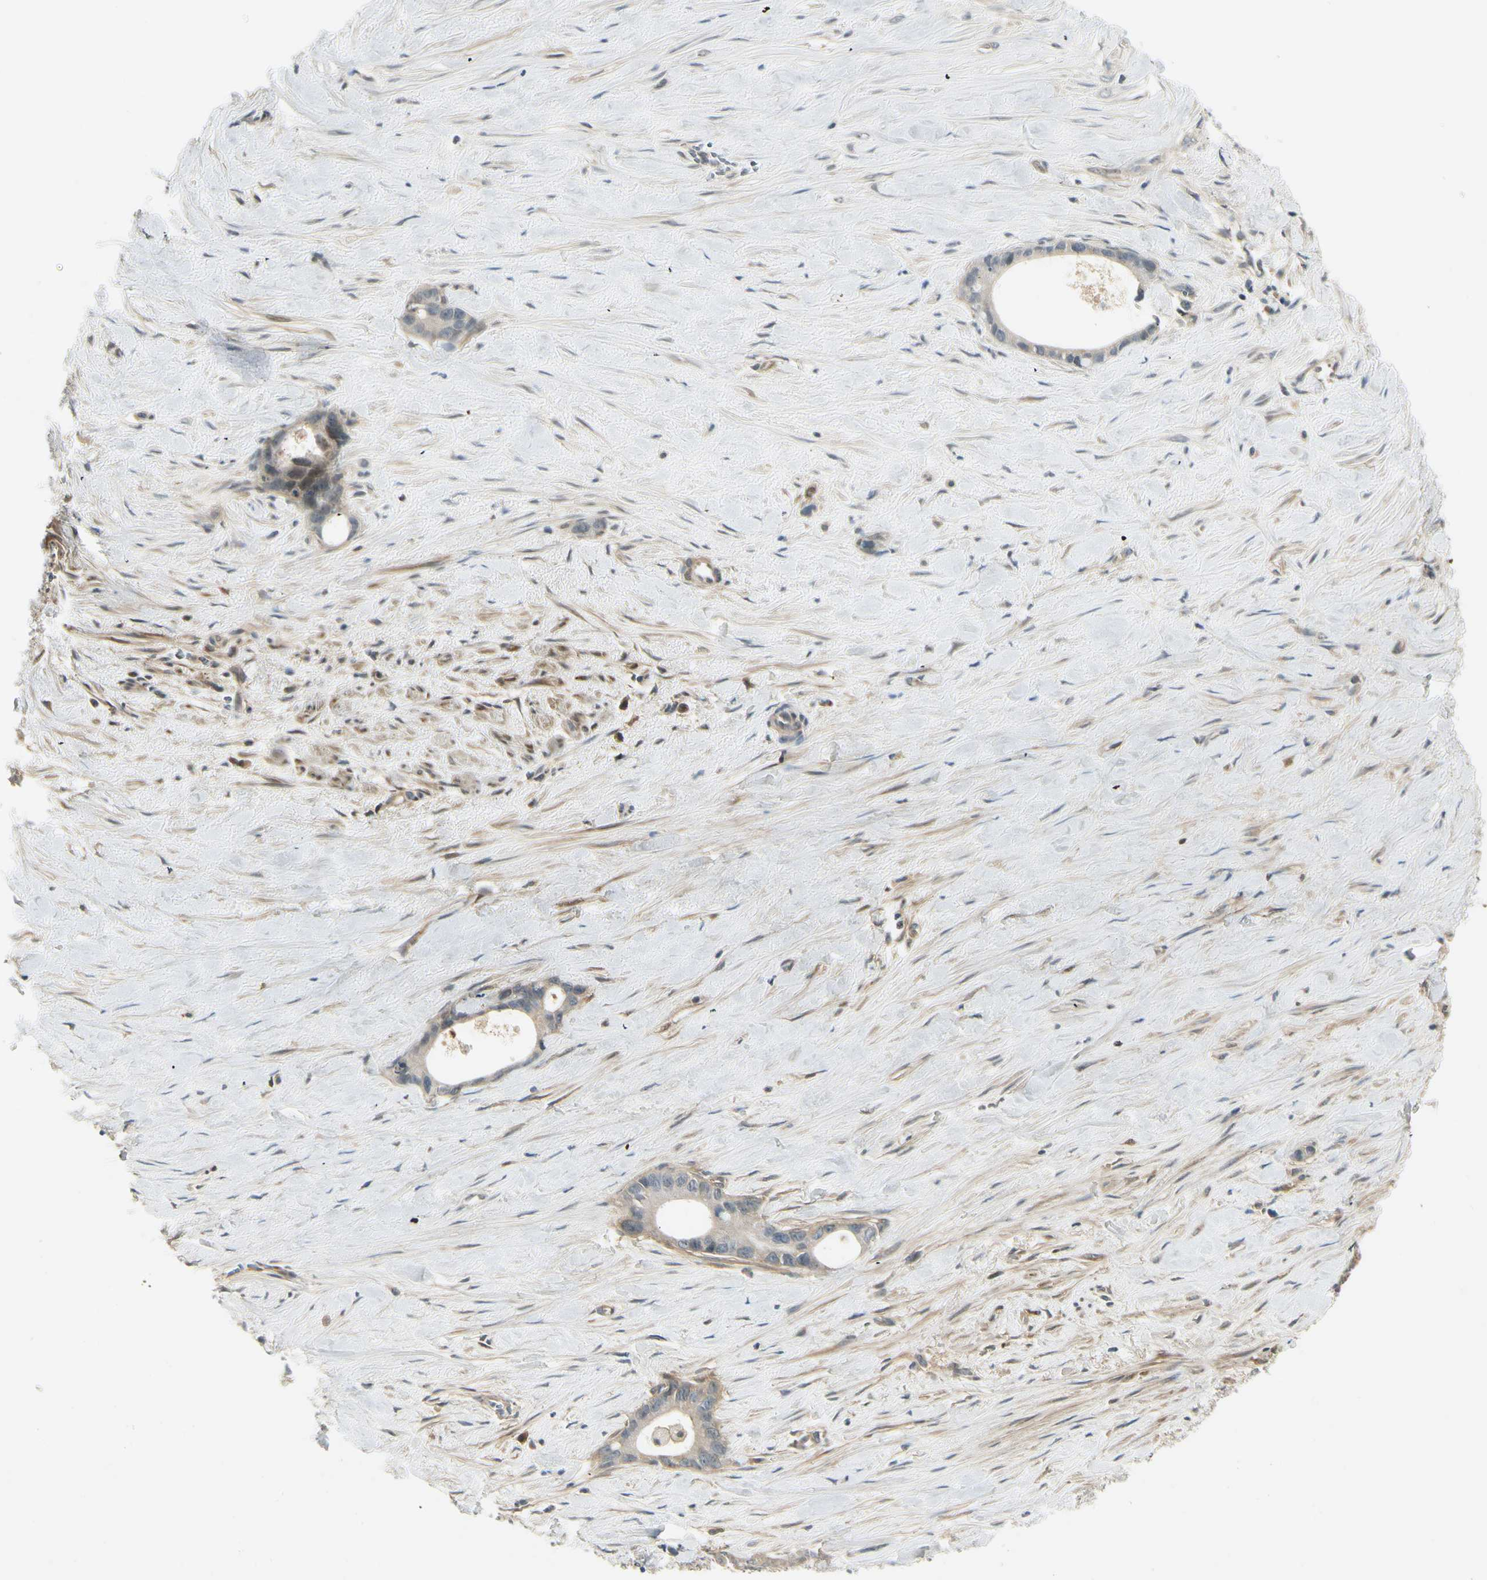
{"staining": {"intensity": "negative", "quantity": "none", "location": "none"}, "tissue": "liver cancer", "cell_type": "Tumor cells", "image_type": "cancer", "snomed": [{"axis": "morphology", "description": "Cholangiocarcinoma"}, {"axis": "topography", "description": "Liver"}], "caption": "Tumor cells are negative for protein expression in human liver cholangiocarcinoma.", "gene": "EPHB3", "patient": {"sex": "female", "age": 55}}